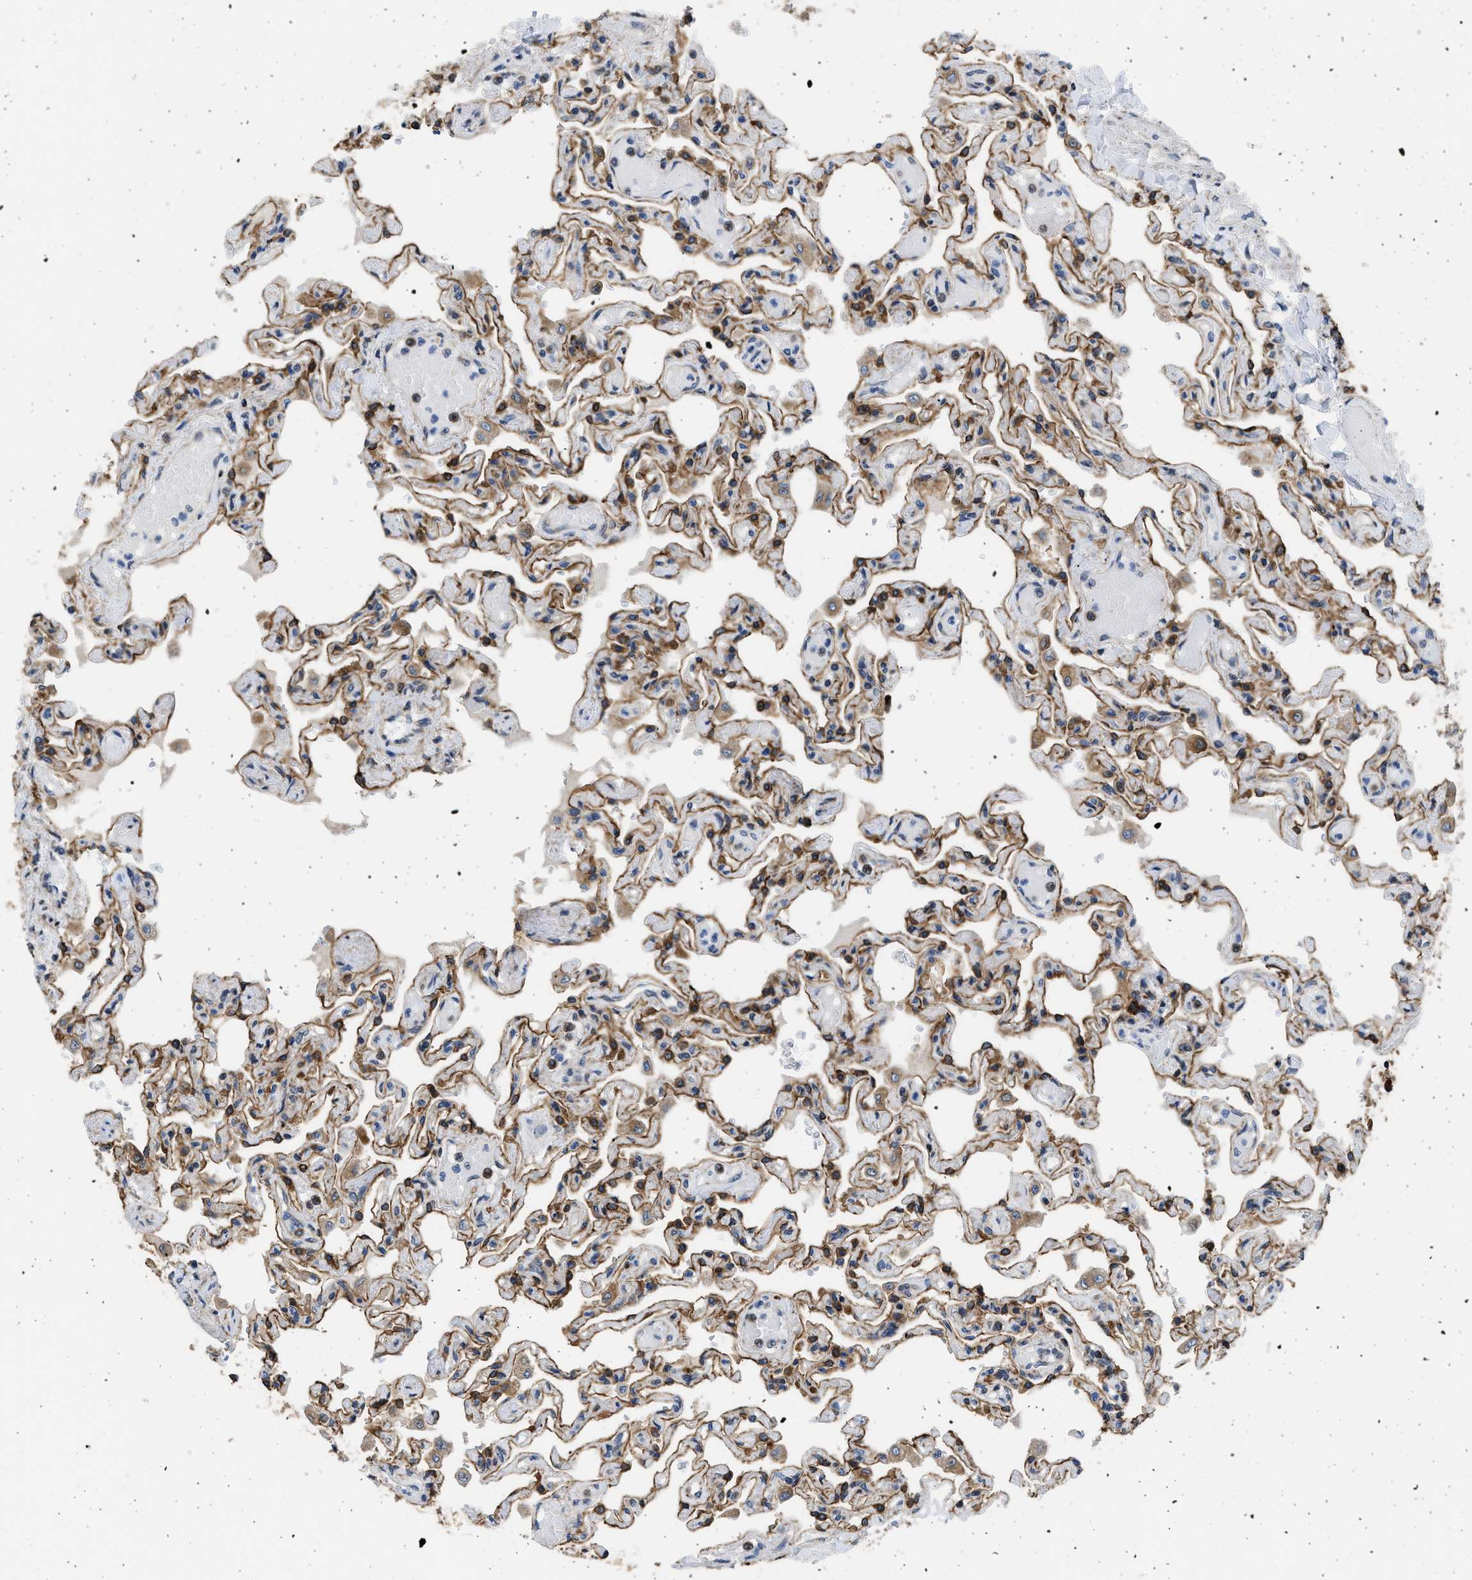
{"staining": {"intensity": "moderate", "quantity": ">75%", "location": "cytoplasmic/membranous"}, "tissue": "lung", "cell_type": "Alveolar cells", "image_type": "normal", "snomed": [{"axis": "morphology", "description": "Normal tissue, NOS"}, {"axis": "topography", "description": "Lung"}], "caption": "Human lung stained with a brown dye exhibits moderate cytoplasmic/membranous positive expression in approximately >75% of alveolar cells.", "gene": "PLD2", "patient": {"sex": "male", "age": 21}}